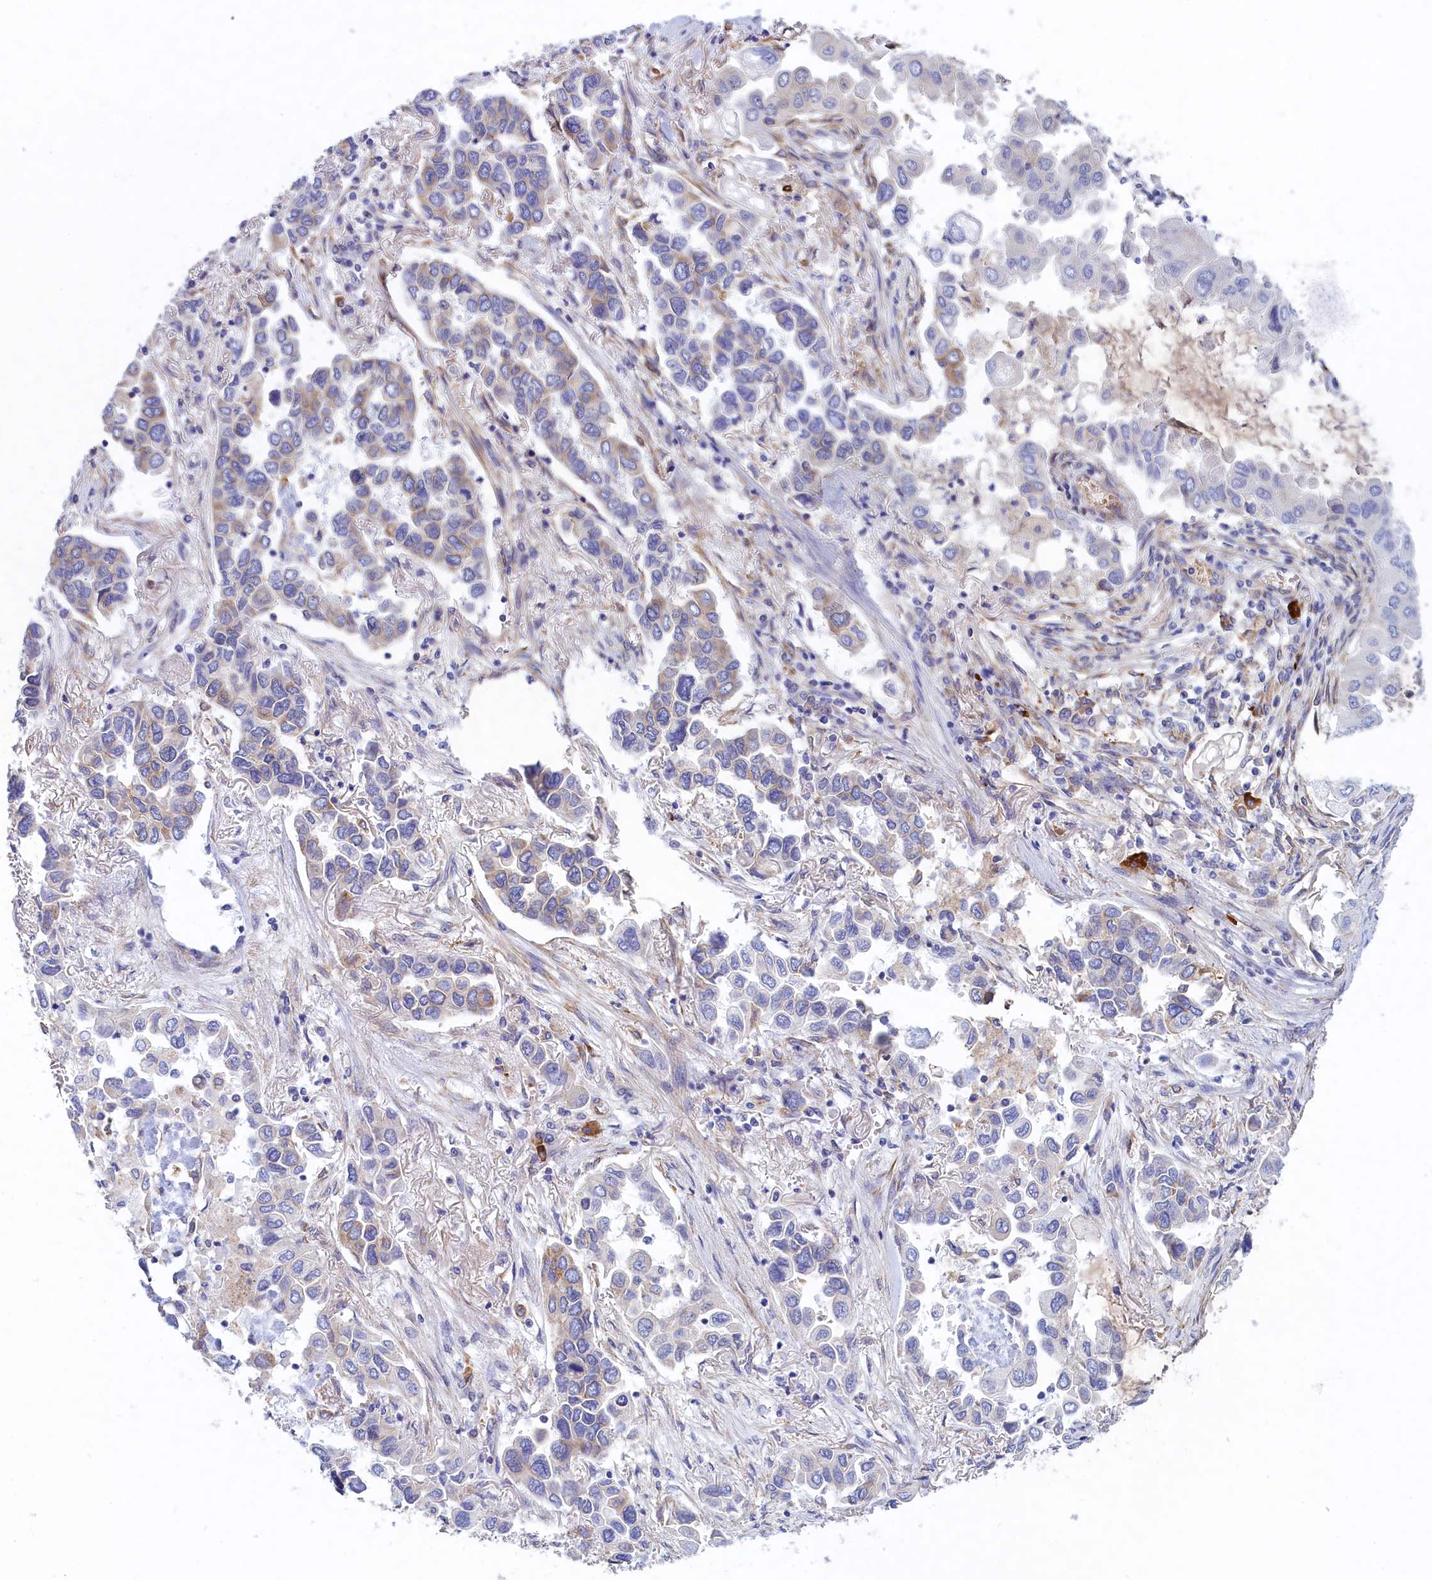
{"staining": {"intensity": "moderate", "quantity": "<25%", "location": "cytoplasmic/membranous"}, "tissue": "lung cancer", "cell_type": "Tumor cells", "image_type": "cancer", "snomed": [{"axis": "morphology", "description": "Adenocarcinoma, NOS"}, {"axis": "topography", "description": "Lung"}], "caption": "Brown immunohistochemical staining in adenocarcinoma (lung) displays moderate cytoplasmic/membranous staining in approximately <25% of tumor cells.", "gene": "ABCC12", "patient": {"sex": "female", "age": 76}}